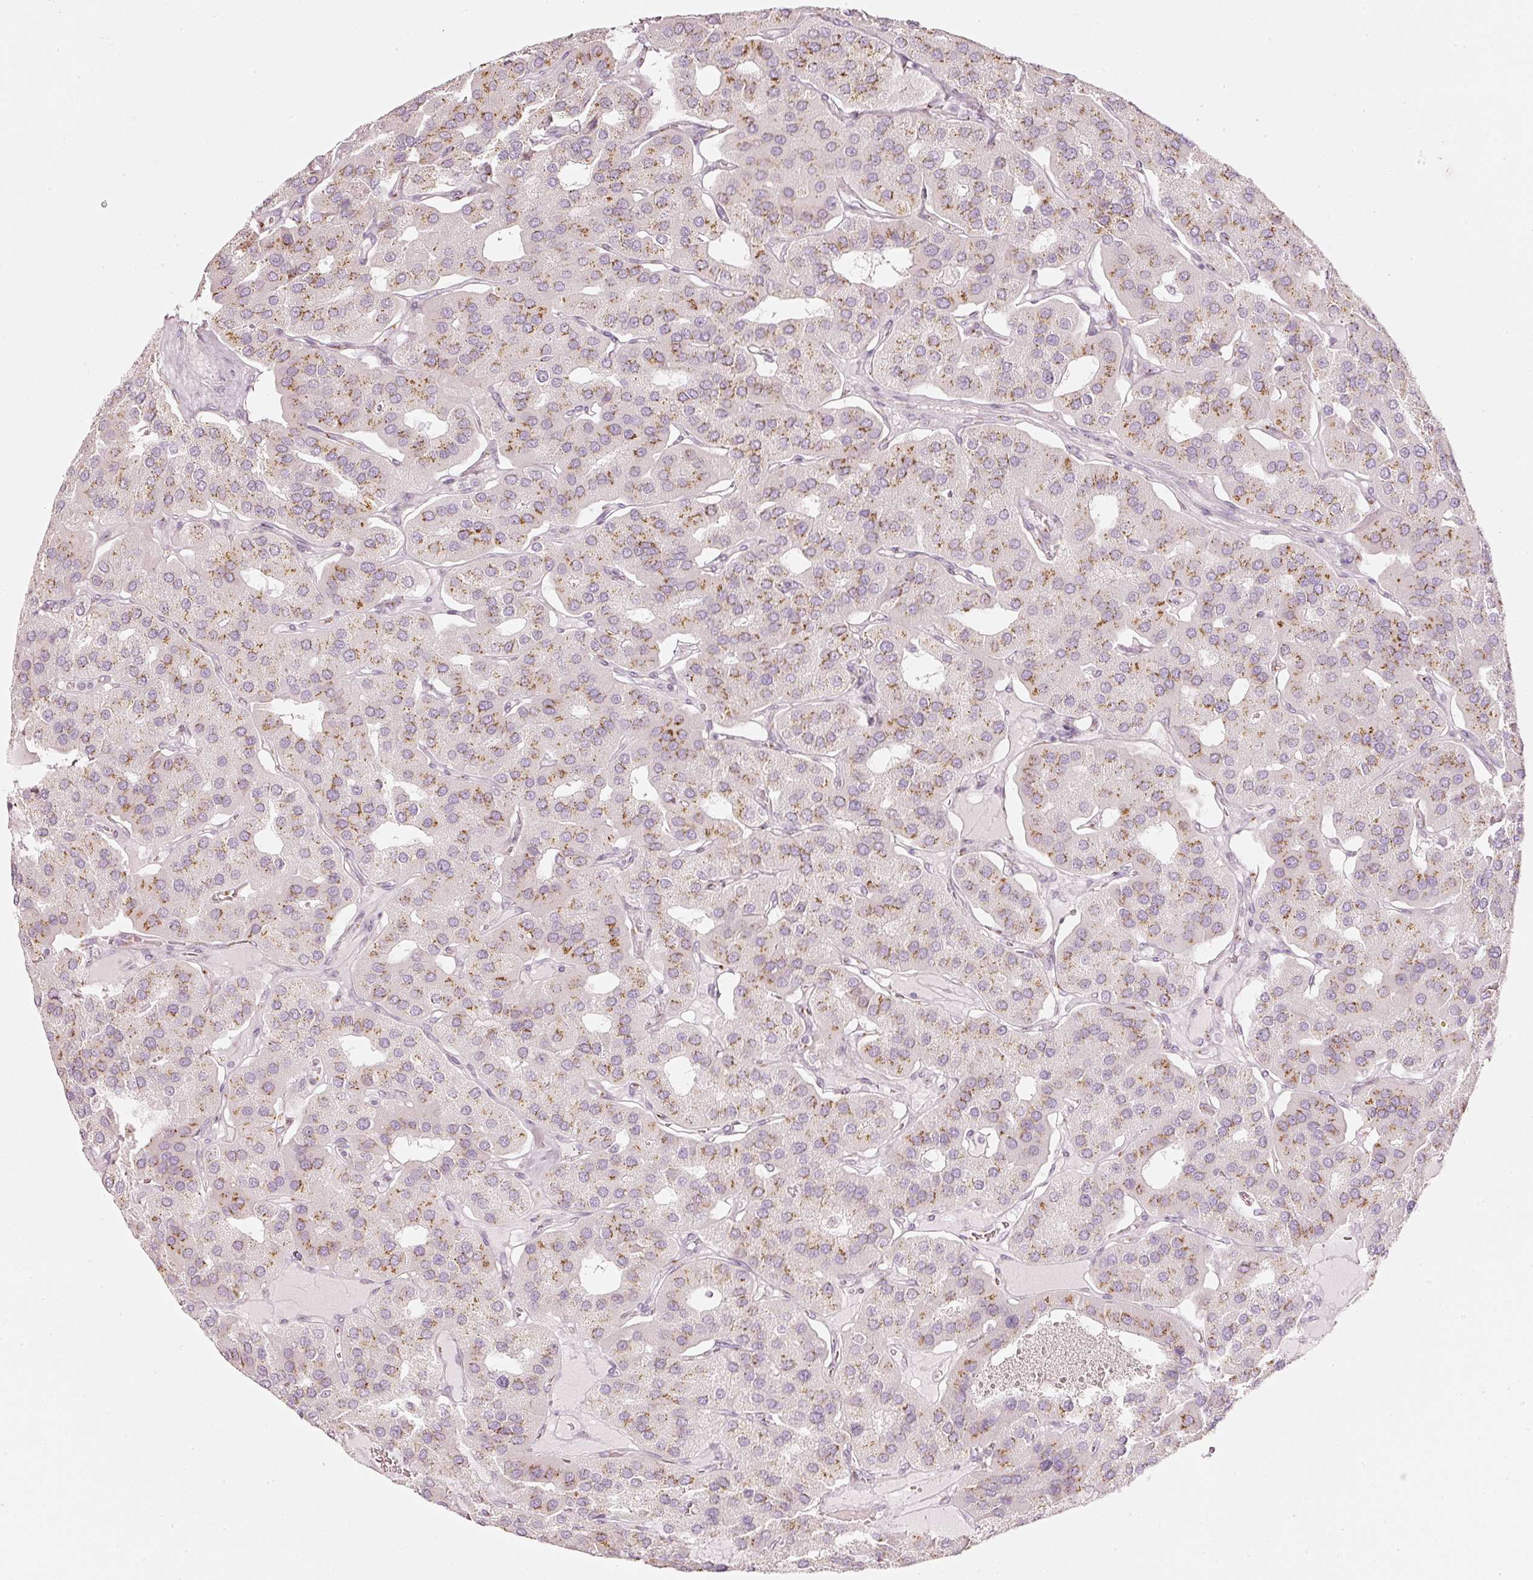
{"staining": {"intensity": "moderate", "quantity": "25%-75%", "location": "cytoplasmic/membranous"}, "tissue": "parathyroid gland", "cell_type": "Glandular cells", "image_type": "normal", "snomed": [{"axis": "morphology", "description": "Normal tissue, NOS"}, {"axis": "morphology", "description": "Adenoma, NOS"}, {"axis": "topography", "description": "Parathyroid gland"}], "caption": "Immunohistochemical staining of normal parathyroid gland displays 25%-75% levels of moderate cytoplasmic/membranous protein expression in approximately 25%-75% of glandular cells. The staining is performed using DAB brown chromogen to label protein expression. The nuclei are counter-stained blue using hematoxylin.", "gene": "SDF4", "patient": {"sex": "female", "age": 86}}